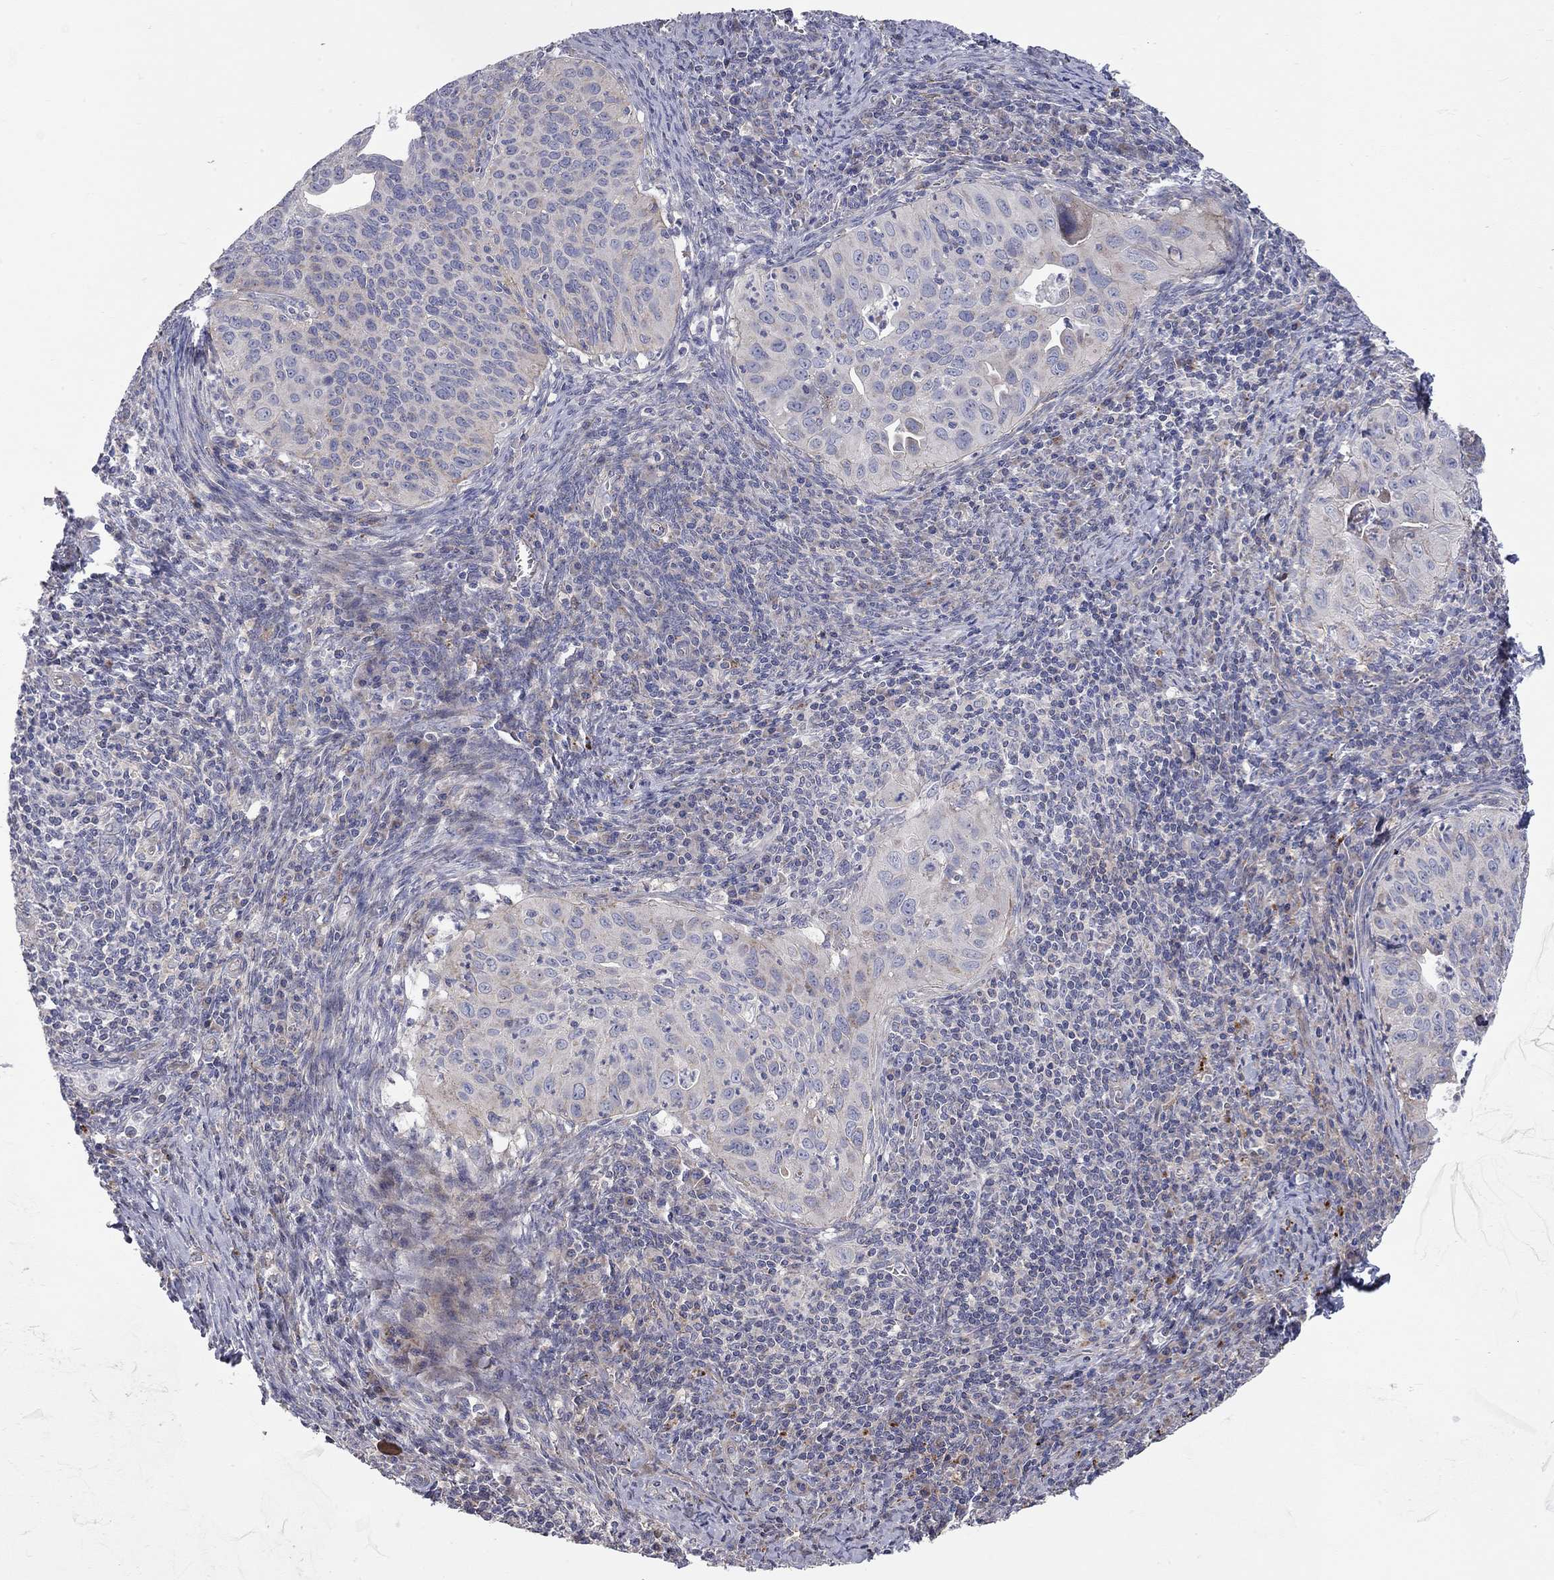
{"staining": {"intensity": "moderate", "quantity": "<25%", "location": "cytoplasmic/membranous"}, "tissue": "cervical cancer", "cell_type": "Tumor cells", "image_type": "cancer", "snomed": [{"axis": "morphology", "description": "Squamous cell carcinoma, NOS"}, {"axis": "topography", "description": "Cervix"}], "caption": "Cervical cancer (squamous cell carcinoma) tissue reveals moderate cytoplasmic/membranous positivity in about <25% of tumor cells, visualized by immunohistochemistry. (DAB IHC with brightfield microscopy, high magnification).", "gene": "KANSL1L", "patient": {"sex": "female", "age": 26}}